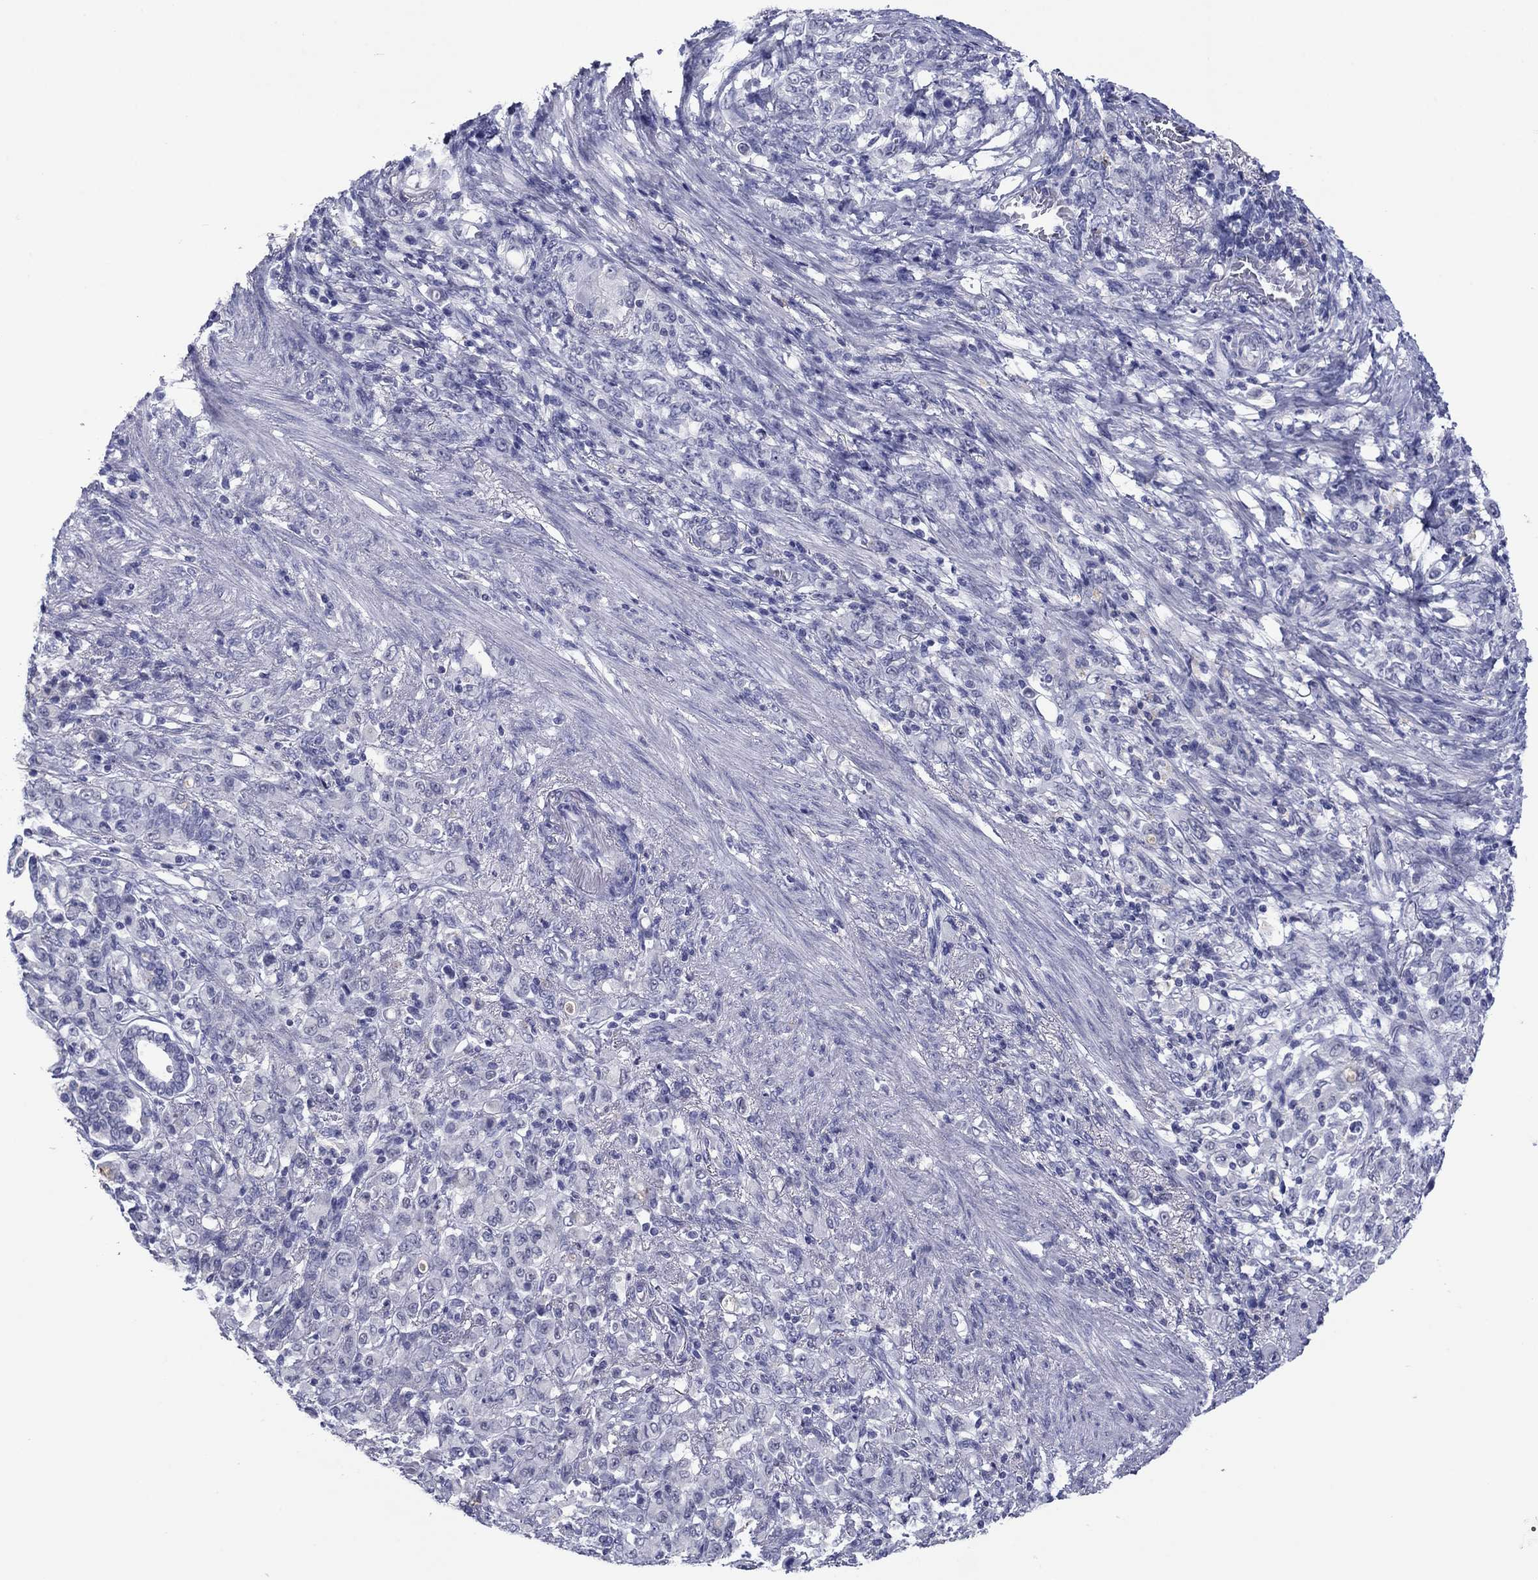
{"staining": {"intensity": "negative", "quantity": "none", "location": "none"}, "tissue": "stomach cancer", "cell_type": "Tumor cells", "image_type": "cancer", "snomed": [{"axis": "morphology", "description": "Normal tissue, NOS"}, {"axis": "morphology", "description": "Adenocarcinoma, NOS"}, {"axis": "topography", "description": "Stomach"}], "caption": "Stomach adenocarcinoma was stained to show a protein in brown. There is no significant expression in tumor cells. The staining is performed using DAB (3,3'-diaminobenzidine) brown chromogen with nuclei counter-stained in using hematoxylin.", "gene": "TCFL5", "patient": {"sex": "female", "age": 79}}